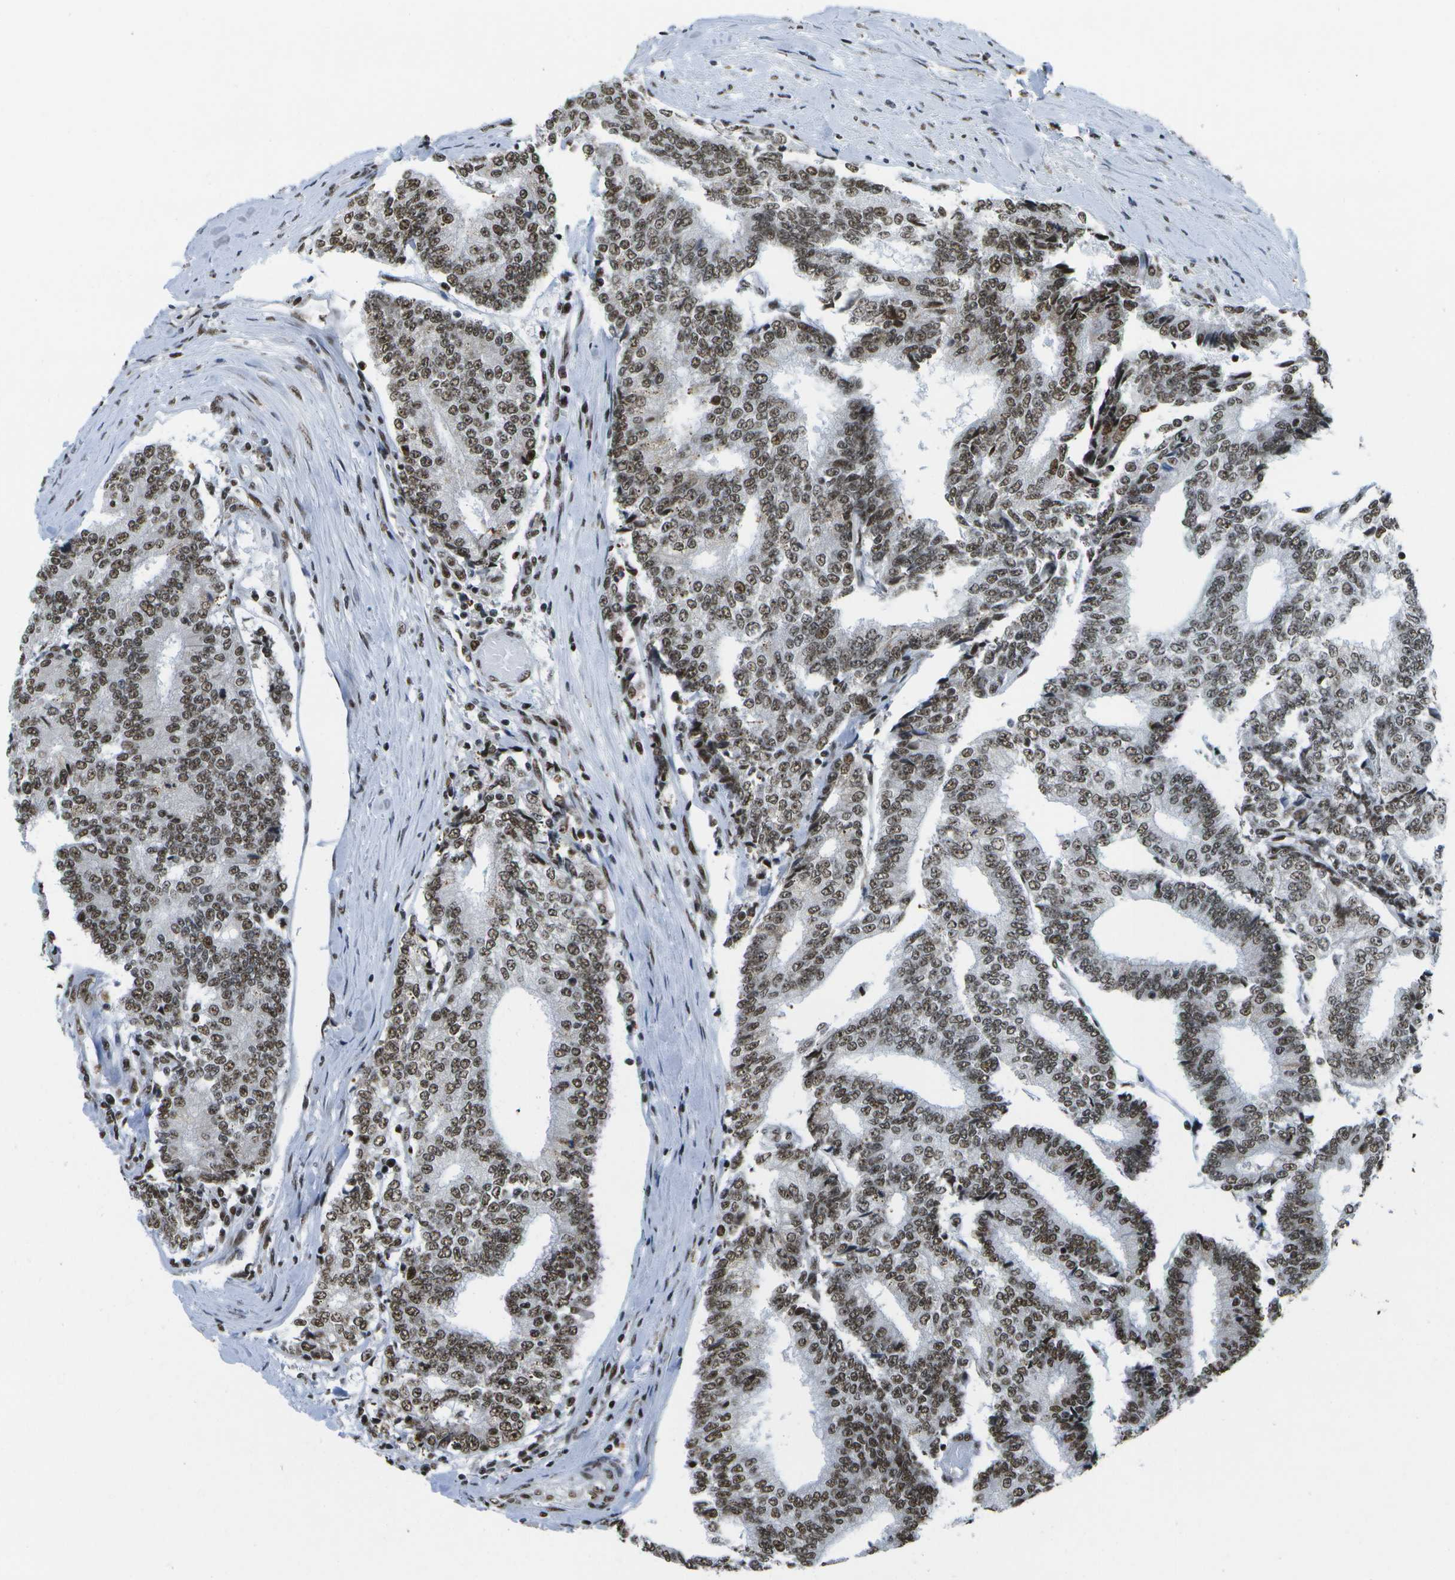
{"staining": {"intensity": "strong", "quantity": ">75%", "location": "nuclear"}, "tissue": "prostate cancer", "cell_type": "Tumor cells", "image_type": "cancer", "snomed": [{"axis": "morphology", "description": "Normal tissue, NOS"}, {"axis": "morphology", "description": "Adenocarcinoma, High grade"}, {"axis": "topography", "description": "Prostate"}, {"axis": "topography", "description": "Seminal veicle"}], "caption": "Strong nuclear staining for a protein is appreciated in about >75% of tumor cells of prostate cancer using immunohistochemistry (IHC).", "gene": "NSRP1", "patient": {"sex": "male", "age": 55}}